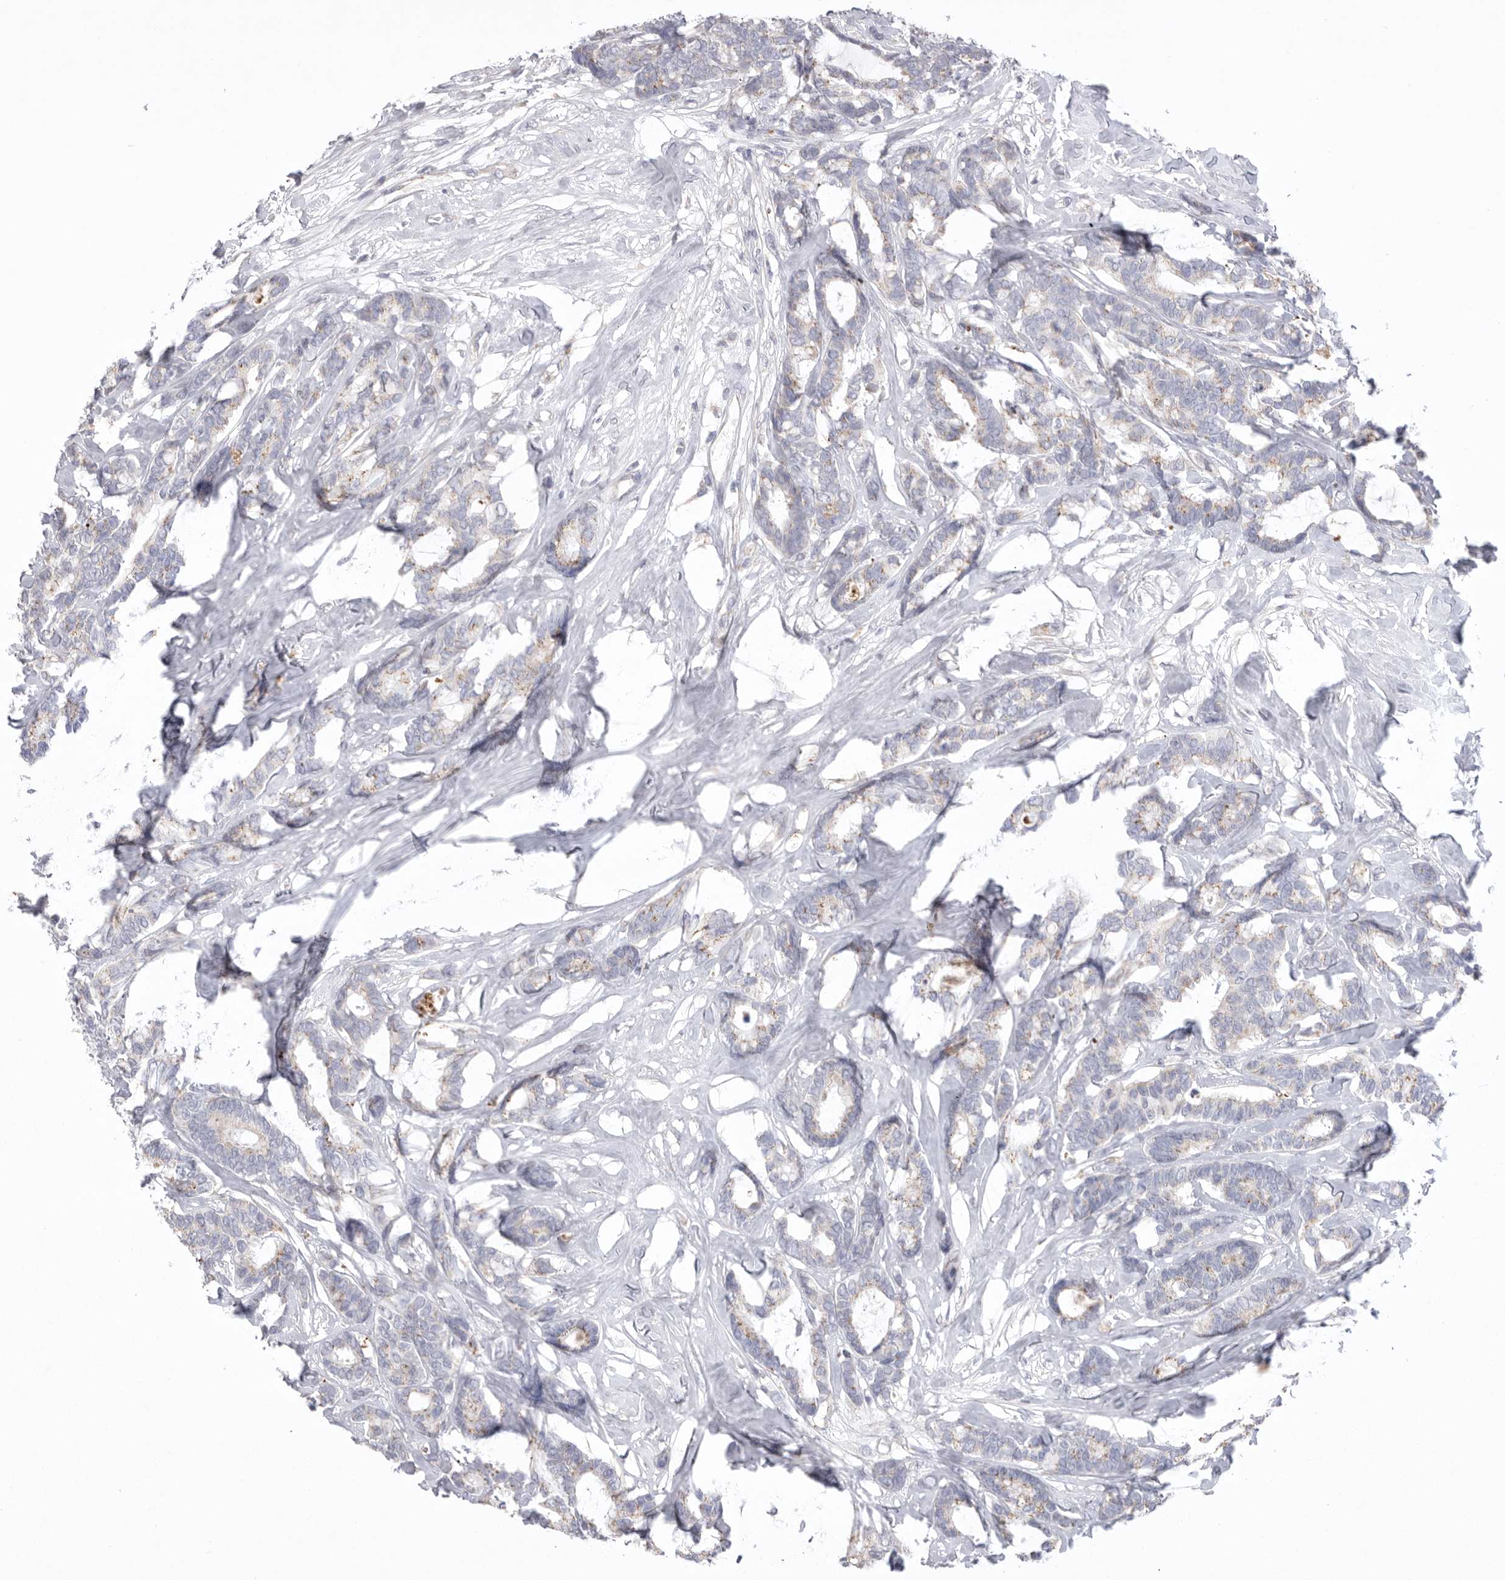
{"staining": {"intensity": "weak", "quantity": "<25%", "location": "cytoplasmic/membranous"}, "tissue": "breast cancer", "cell_type": "Tumor cells", "image_type": "cancer", "snomed": [{"axis": "morphology", "description": "Duct carcinoma"}, {"axis": "topography", "description": "Breast"}], "caption": "Tumor cells show no significant protein staining in intraductal carcinoma (breast). (DAB (3,3'-diaminobenzidine) IHC visualized using brightfield microscopy, high magnification).", "gene": "VDAC3", "patient": {"sex": "female", "age": 87}}